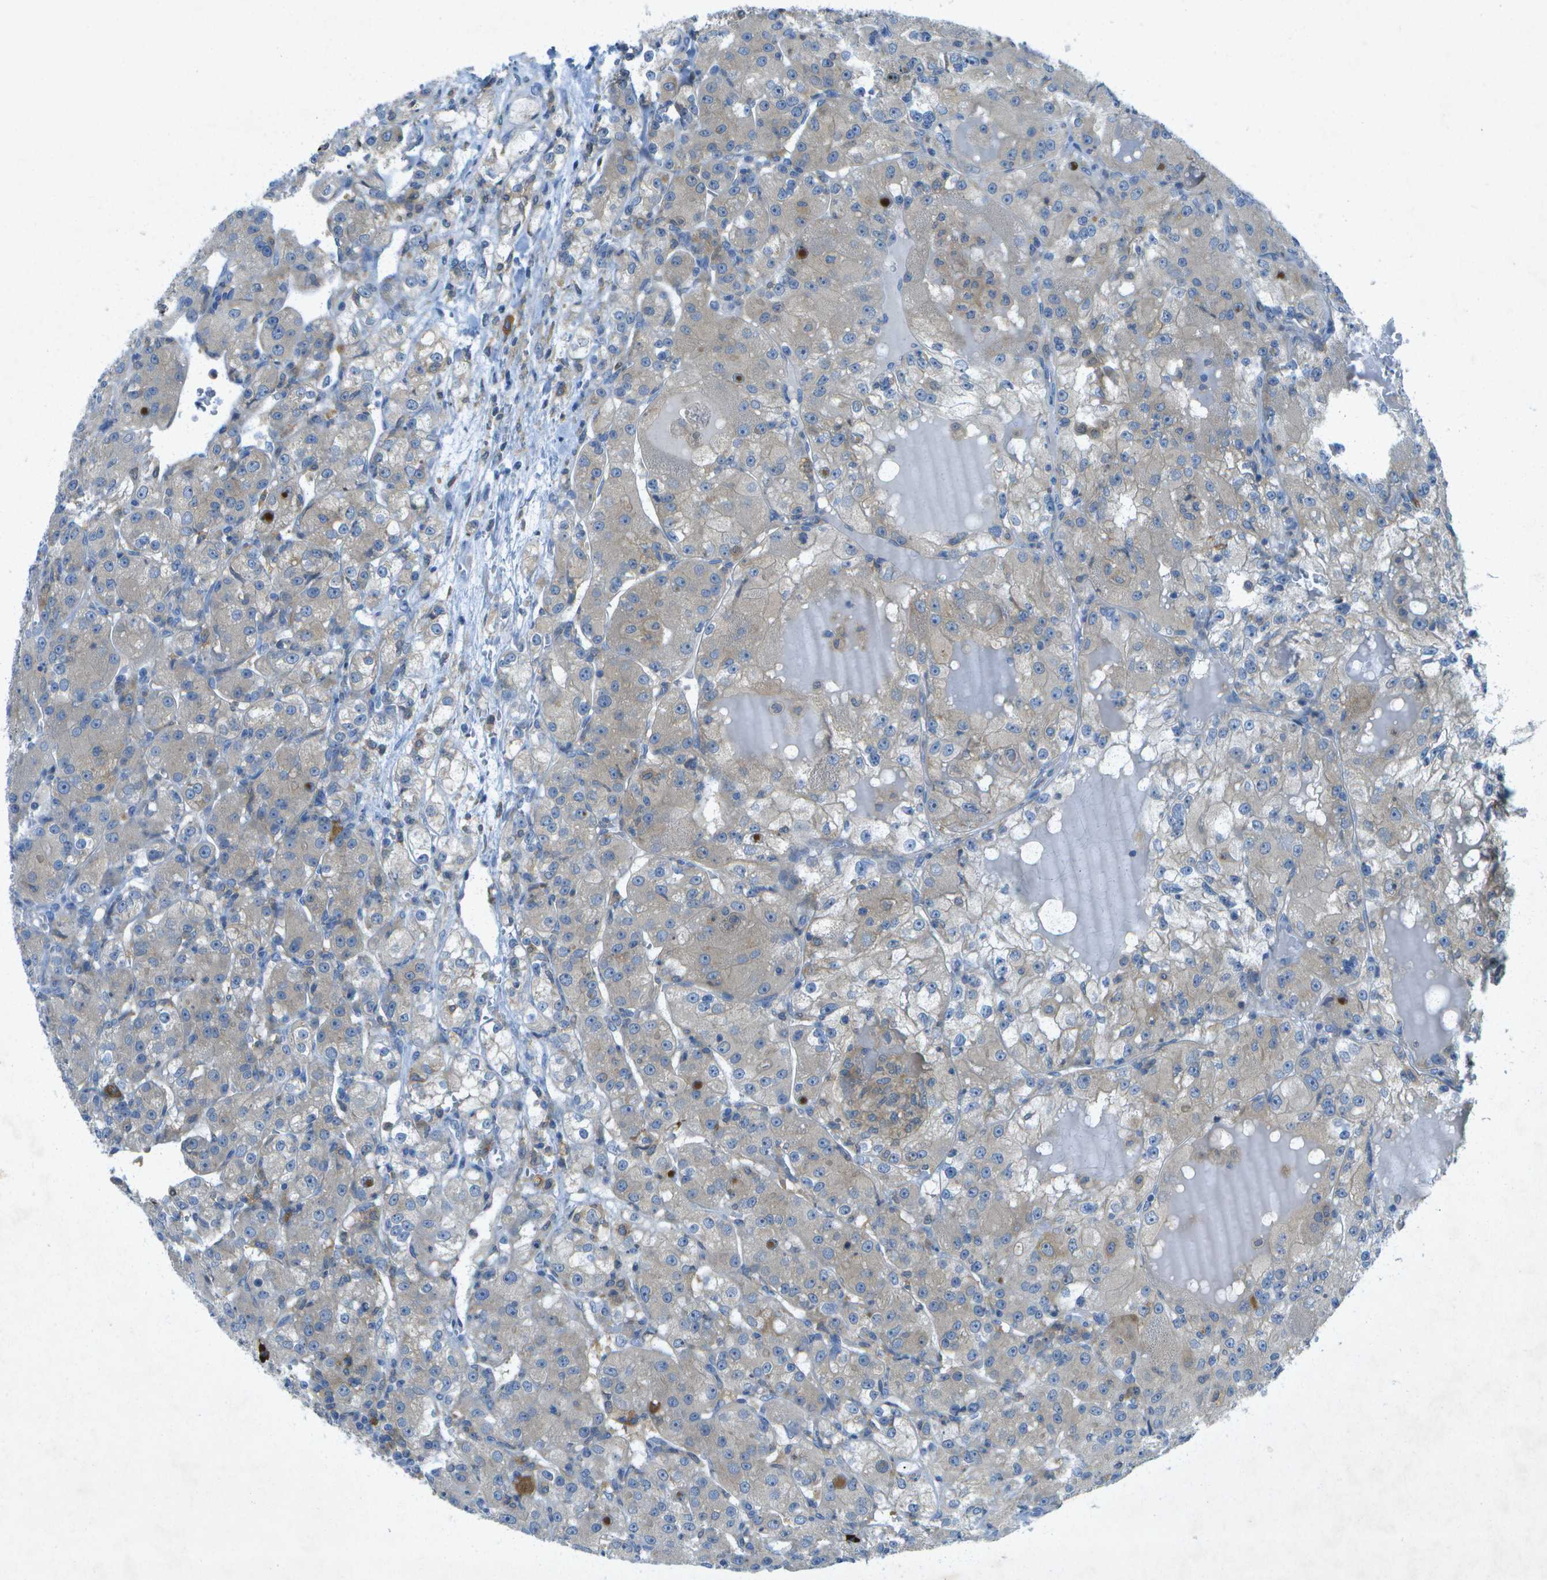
{"staining": {"intensity": "weak", "quantity": "<25%", "location": "cytoplasmic/membranous"}, "tissue": "renal cancer", "cell_type": "Tumor cells", "image_type": "cancer", "snomed": [{"axis": "morphology", "description": "Normal tissue, NOS"}, {"axis": "morphology", "description": "Adenocarcinoma, NOS"}, {"axis": "topography", "description": "Kidney"}], "caption": "Immunohistochemistry histopathology image of neoplastic tissue: human renal adenocarcinoma stained with DAB demonstrates no significant protein staining in tumor cells.", "gene": "WNK2", "patient": {"sex": "male", "age": 61}}